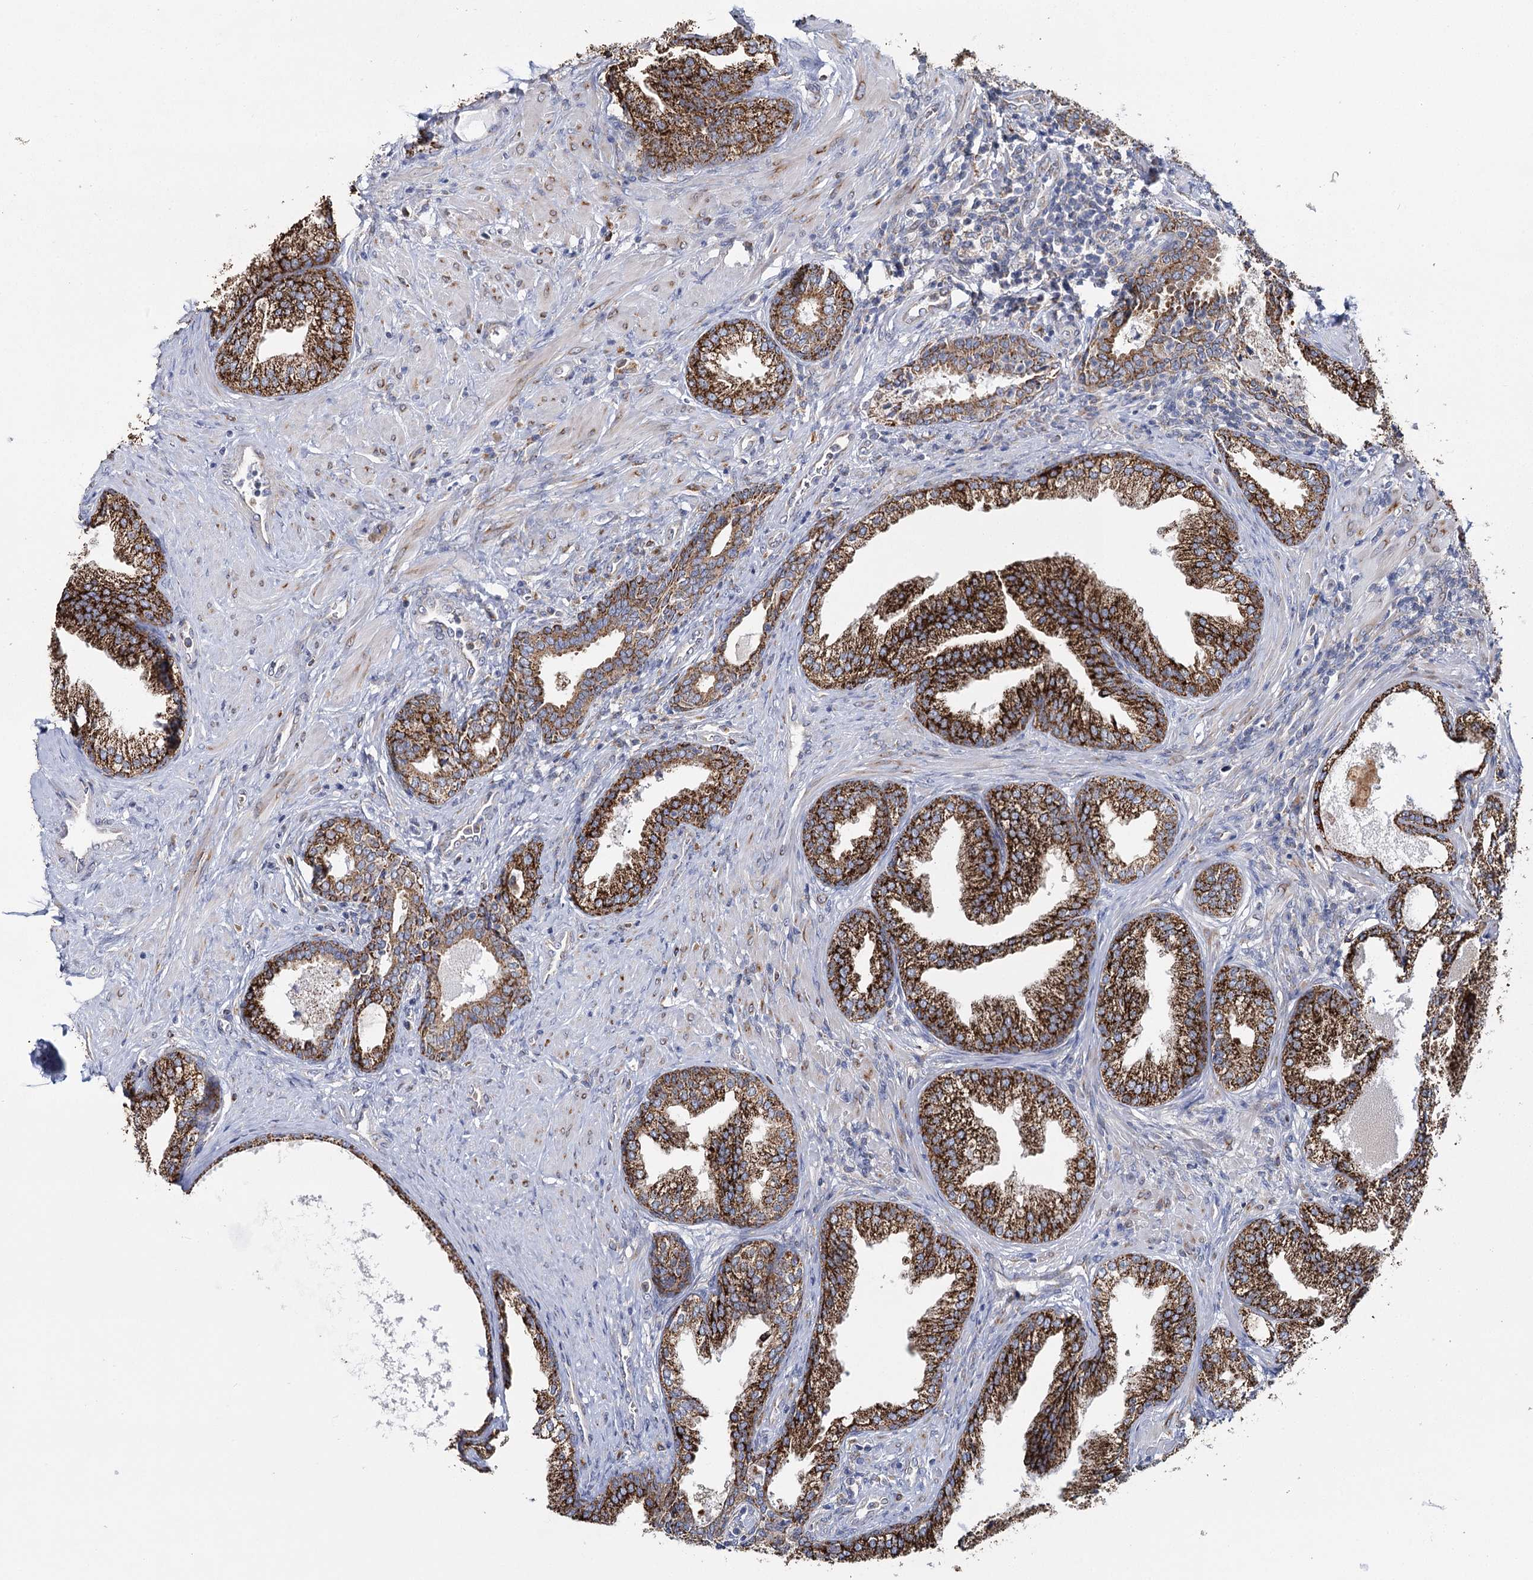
{"staining": {"intensity": "strong", "quantity": ">75%", "location": "cytoplasmic/membranous"}, "tissue": "prostate", "cell_type": "Glandular cells", "image_type": "normal", "snomed": [{"axis": "morphology", "description": "Normal tissue, NOS"}, {"axis": "topography", "description": "Prostate"}], "caption": "Approximately >75% of glandular cells in normal human prostate reveal strong cytoplasmic/membranous protein positivity as visualized by brown immunohistochemical staining.", "gene": "THUMPD3", "patient": {"sex": "male", "age": 76}}